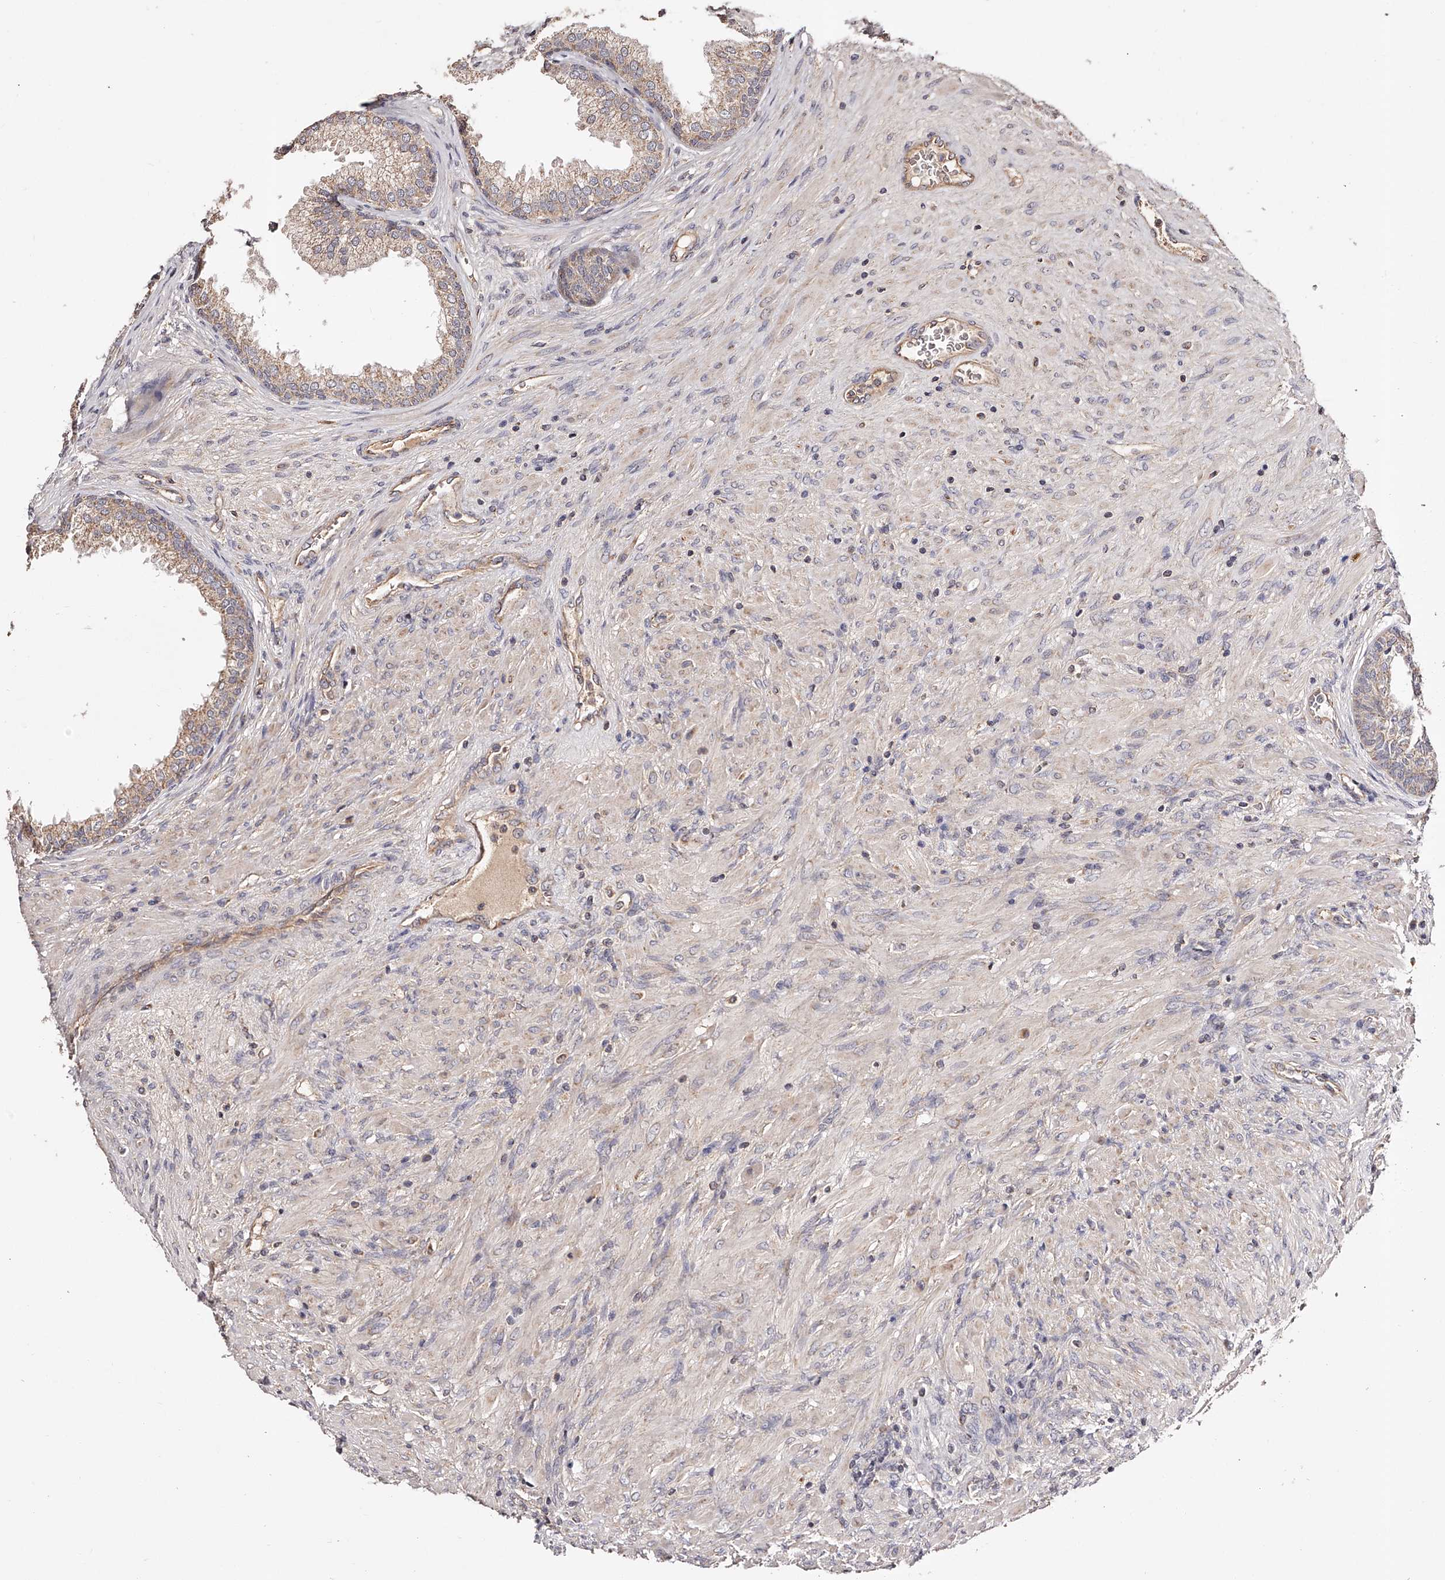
{"staining": {"intensity": "weak", "quantity": ">75%", "location": "cytoplasmic/membranous"}, "tissue": "prostate", "cell_type": "Glandular cells", "image_type": "normal", "snomed": [{"axis": "morphology", "description": "Normal tissue, NOS"}, {"axis": "topography", "description": "Prostate"}], "caption": "A high-resolution image shows IHC staining of normal prostate, which exhibits weak cytoplasmic/membranous positivity in approximately >75% of glandular cells.", "gene": "USP21", "patient": {"sex": "male", "age": 76}}